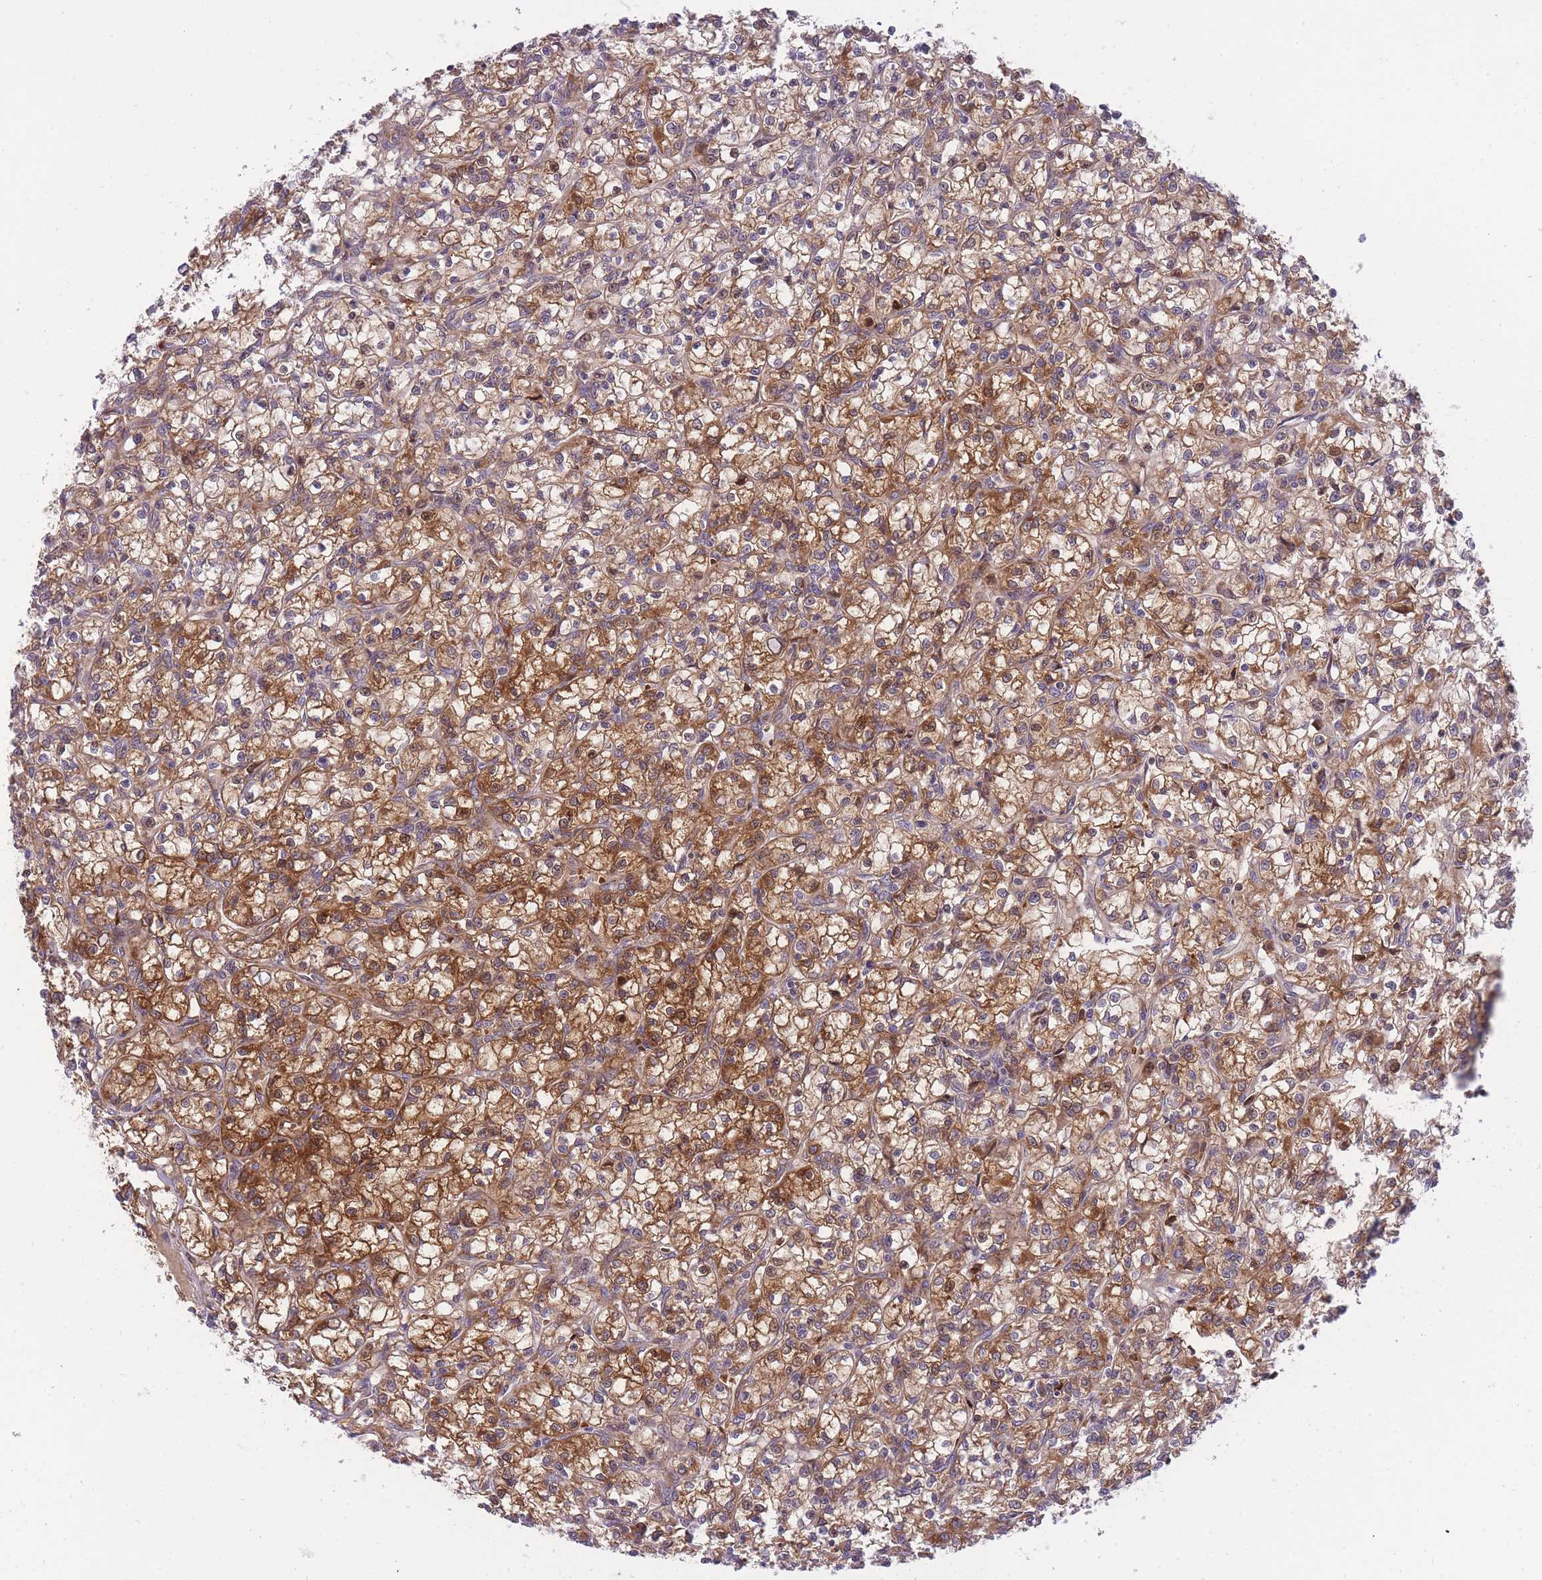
{"staining": {"intensity": "moderate", "quantity": ">75%", "location": "cytoplasmic/membranous"}, "tissue": "renal cancer", "cell_type": "Tumor cells", "image_type": "cancer", "snomed": [{"axis": "morphology", "description": "Adenocarcinoma, NOS"}, {"axis": "topography", "description": "Kidney"}], "caption": "Renal cancer stained with immunohistochemistry reveals moderate cytoplasmic/membranous positivity in approximately >75% of tumor cells. (IHC, brightfield microscopy, high magnification).", "gene": "CRYGN", "patient": {"sex": "female", "age": 59}}